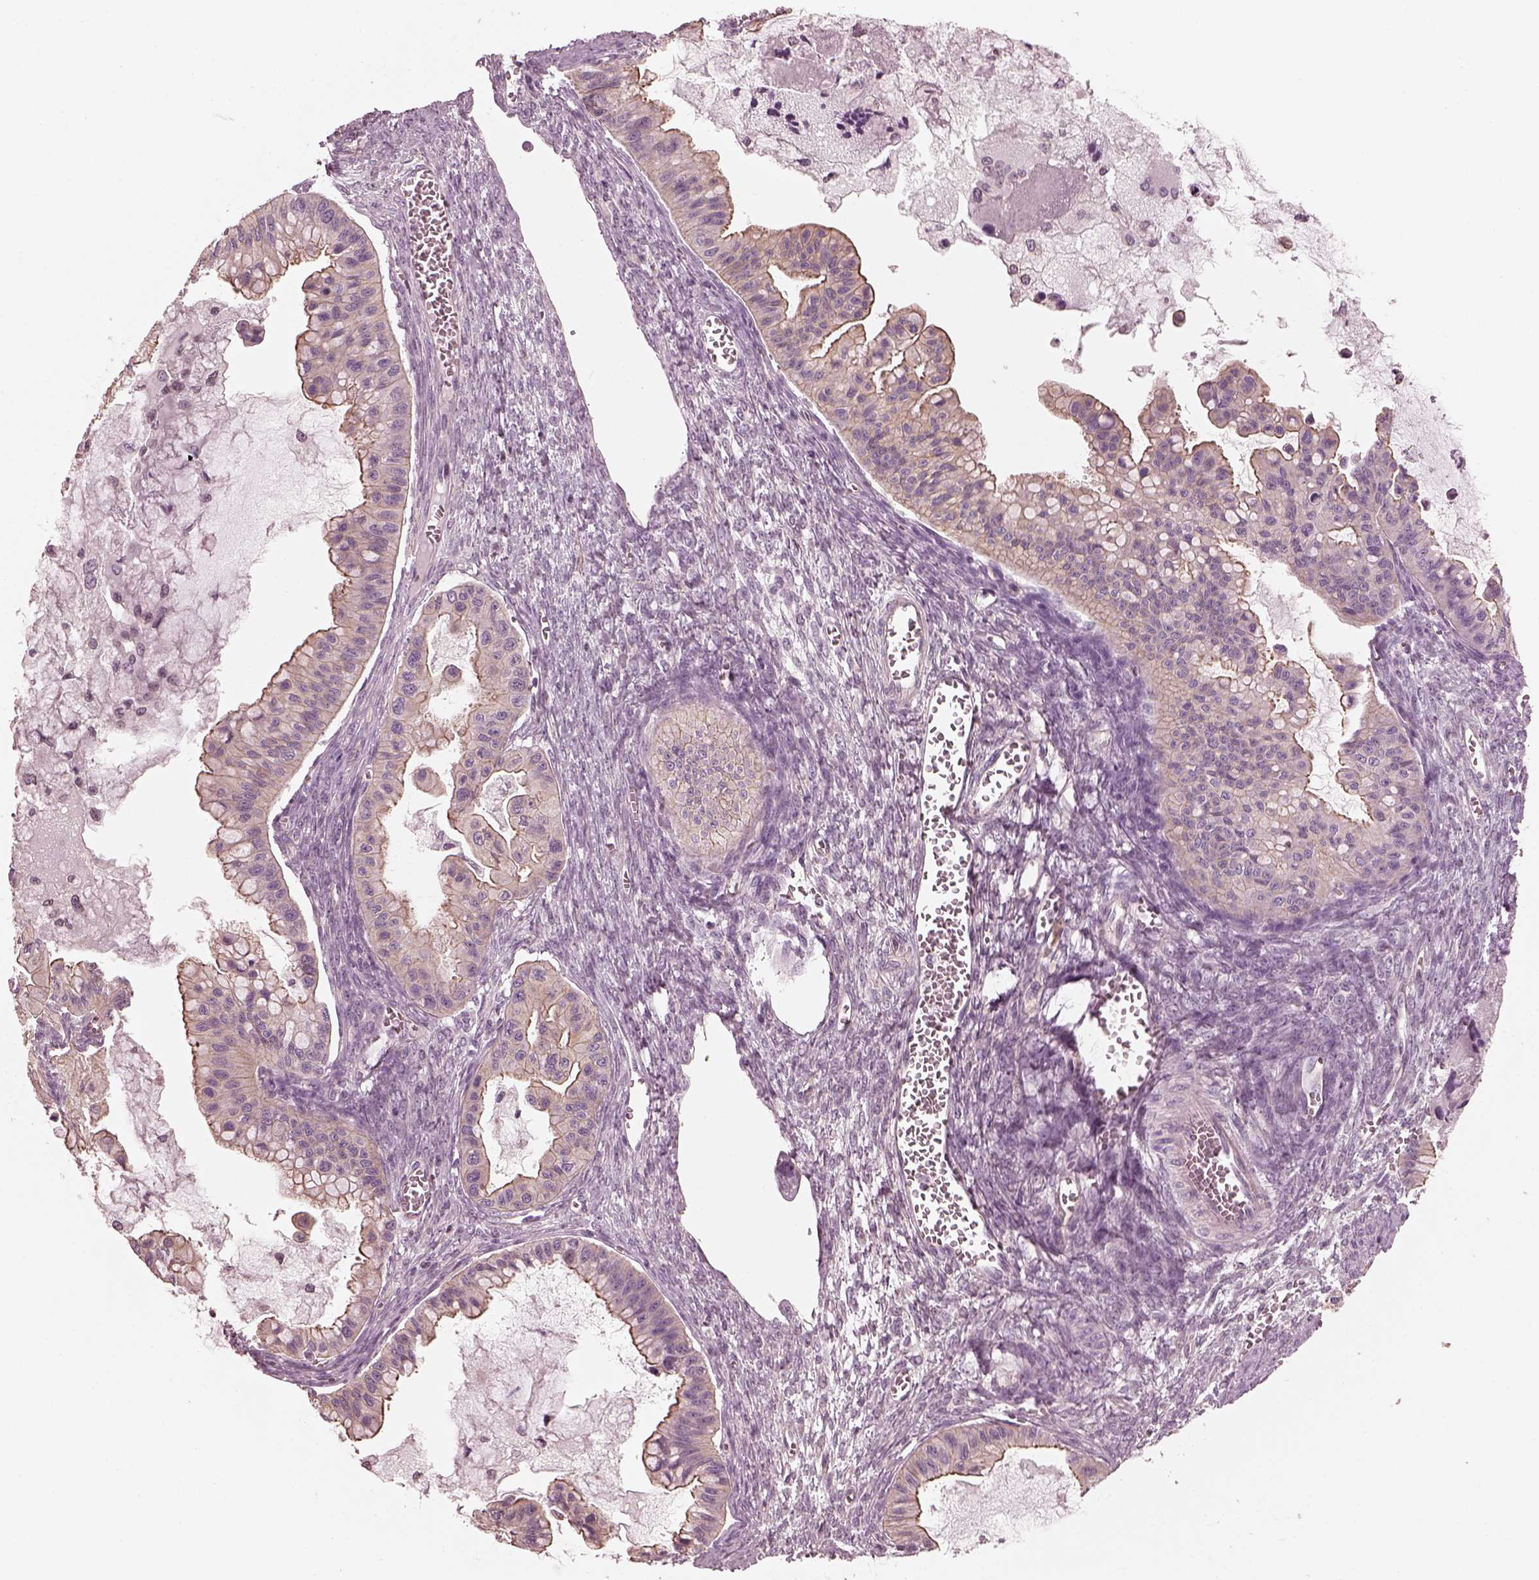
{"staining": {"intensity": "weak", "quantity": "25%-75%", "location": "cytoplasmic/membranous"}, "tissue": "ovarian cancer", "cell_type": "Tumor cells", "image_type": "cancer", "snomed": [{"axis": "morphology", "description": "Cystadenocarcinoma, mucinous, NOS"}, {"axis": "topography", "description": "Ovary"}], "caption": "Human ovarian cancer stained for a protein (brown) shows weak cytoplasmic/membranous positive positivity in about 25%-75% of tumor cells.", "gene": "ODAD1", "patient": {"sex": "female", "age": 72}}